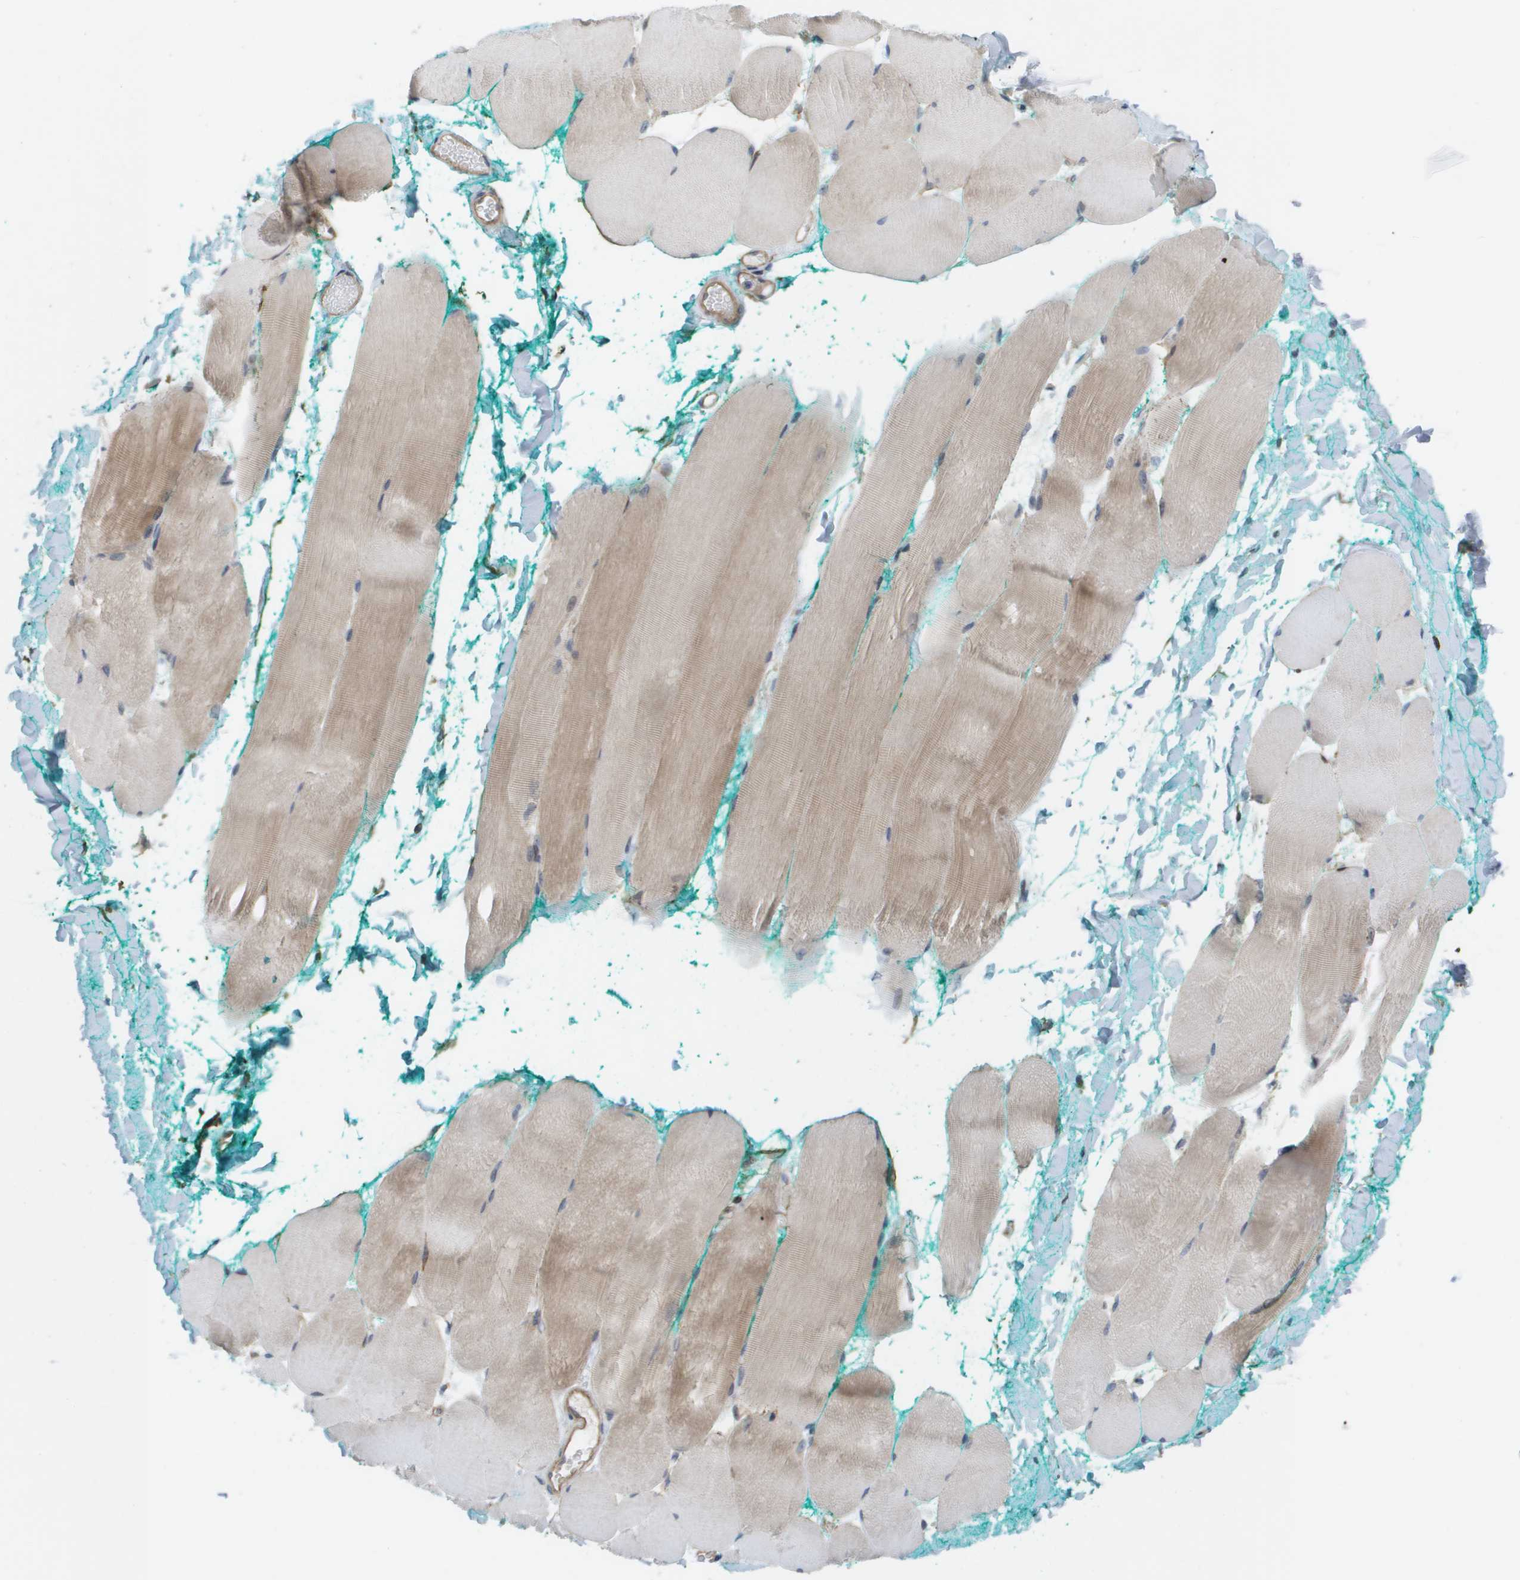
{"staining": {"intensity": "weak", "quantity": "<25%", "location": "cytoplasmic/membranous"}, "tissue": "skeletal muscle", "cell_type": "Myocytes", "image_type": "normal", "snomed": [{"axis": "morphology", "description": "Normal tissue, NOS"}, {"axis": "morphology", "description": "Squamous cell carcinoma, NOS"}, {"axis": "topography", "description": "Skeletal muscle"}], "caption": "Myocytes show no significant staining in benign skeletal muscle. (DAB immunohistochemistry, high magnification).", "gene": "MTARC2", "patient": {"sex": "male", "age": 51}}